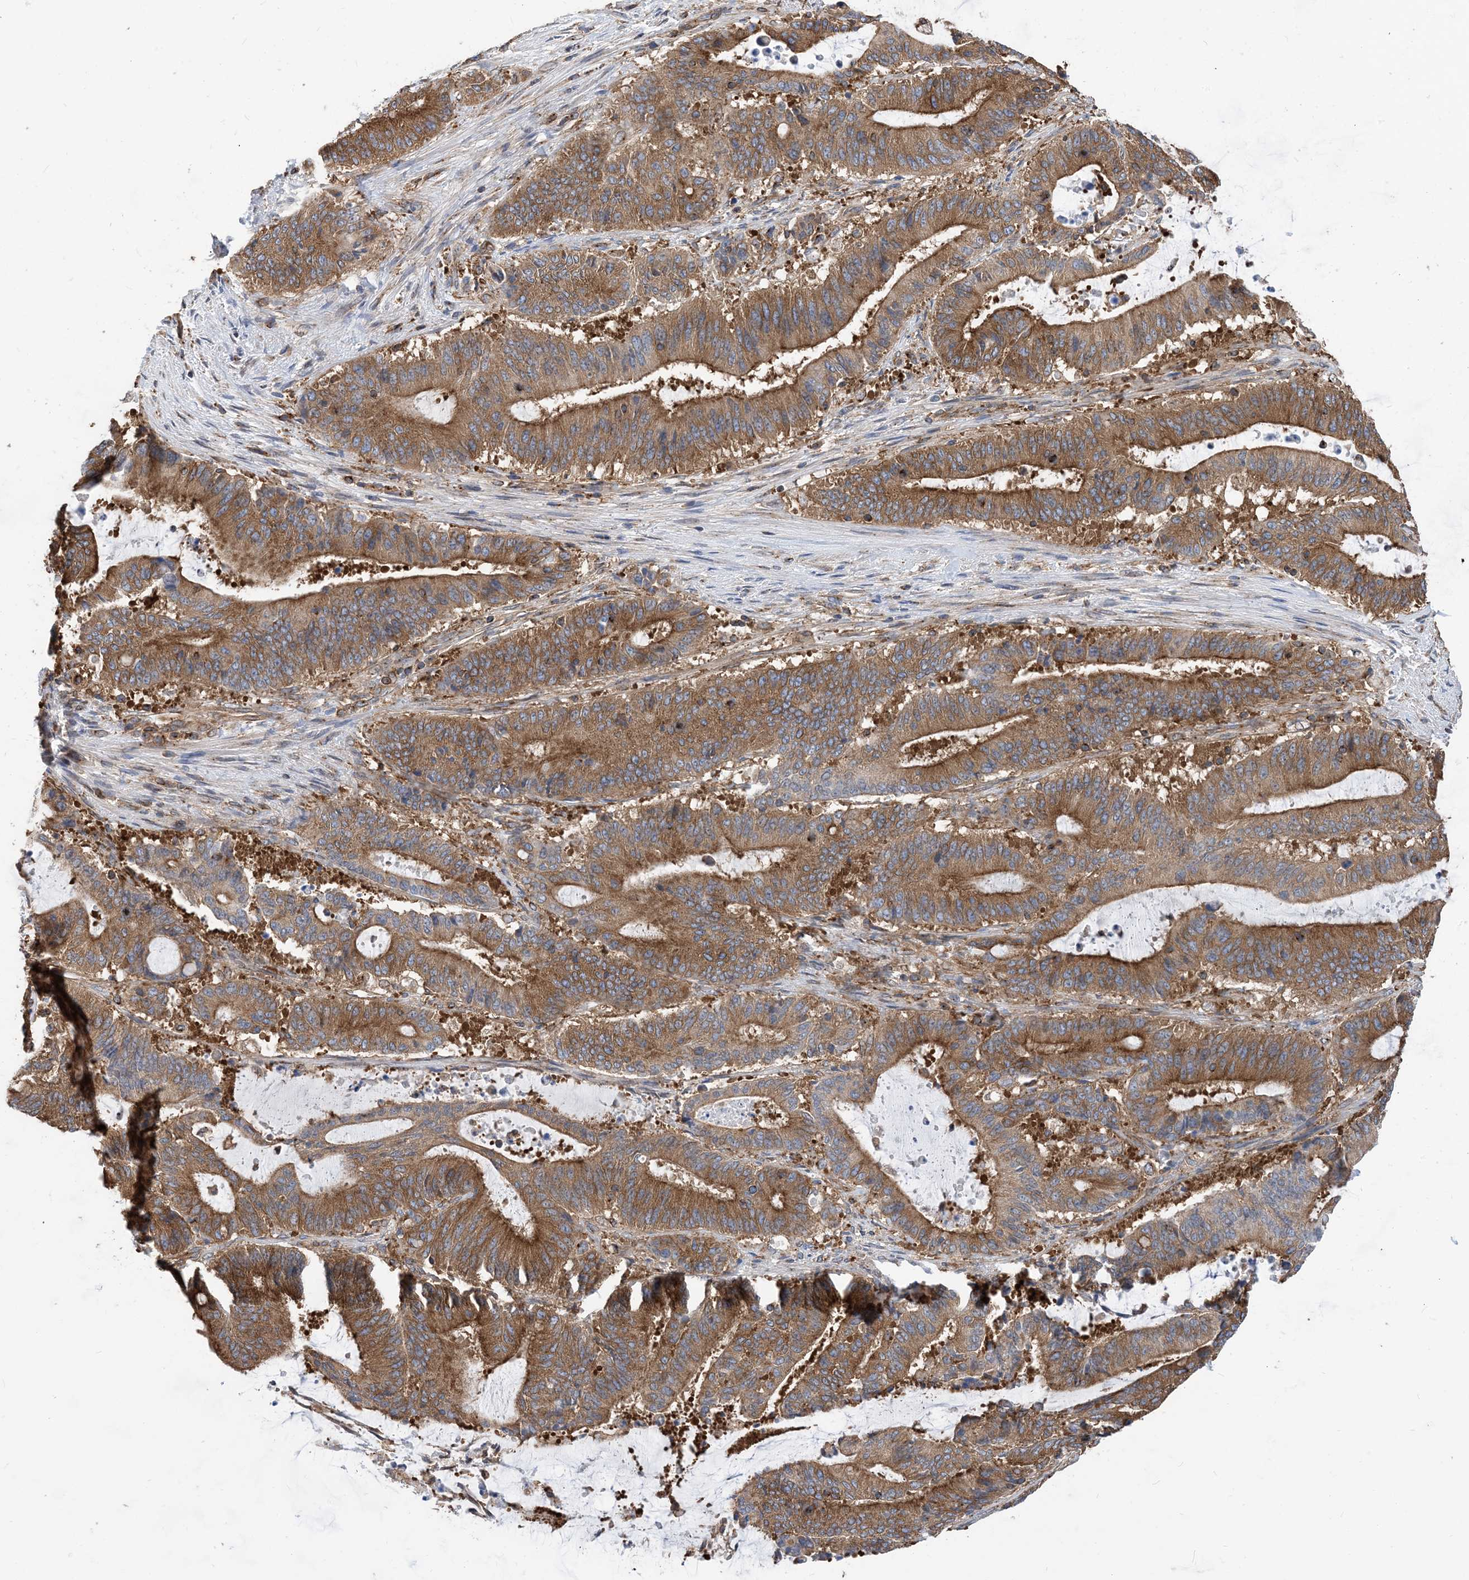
{"staining": {"intensity": "moderate", "quantity": ">75%", "location": "cytoplasmic/membranous"}, "tissue": "liver cancer", "cell_type": "Tumor cells", "image_type": "cancer", "snomed": [{"axis": "morphology", "description": "Normal tissue, NOS"}, {"axis": "morphology", "description": "Cholangiocarcinoma"}, {"axis": "topography", "description": "Liver"}, {"axis": "topography", "description": "Peripheral nerve tissue"}], "caption": "This micrograph reveals liver cancer (cholangiocarcinoma) stained with IHC to label a protein in brown. The cytoplasmic/membranous of tumor cells show moderate positivity for the protein. Nuclei are counter-stained blue.", "gene": "DYNC1LI1", "patient": {"sex": "female", "age": 73}}